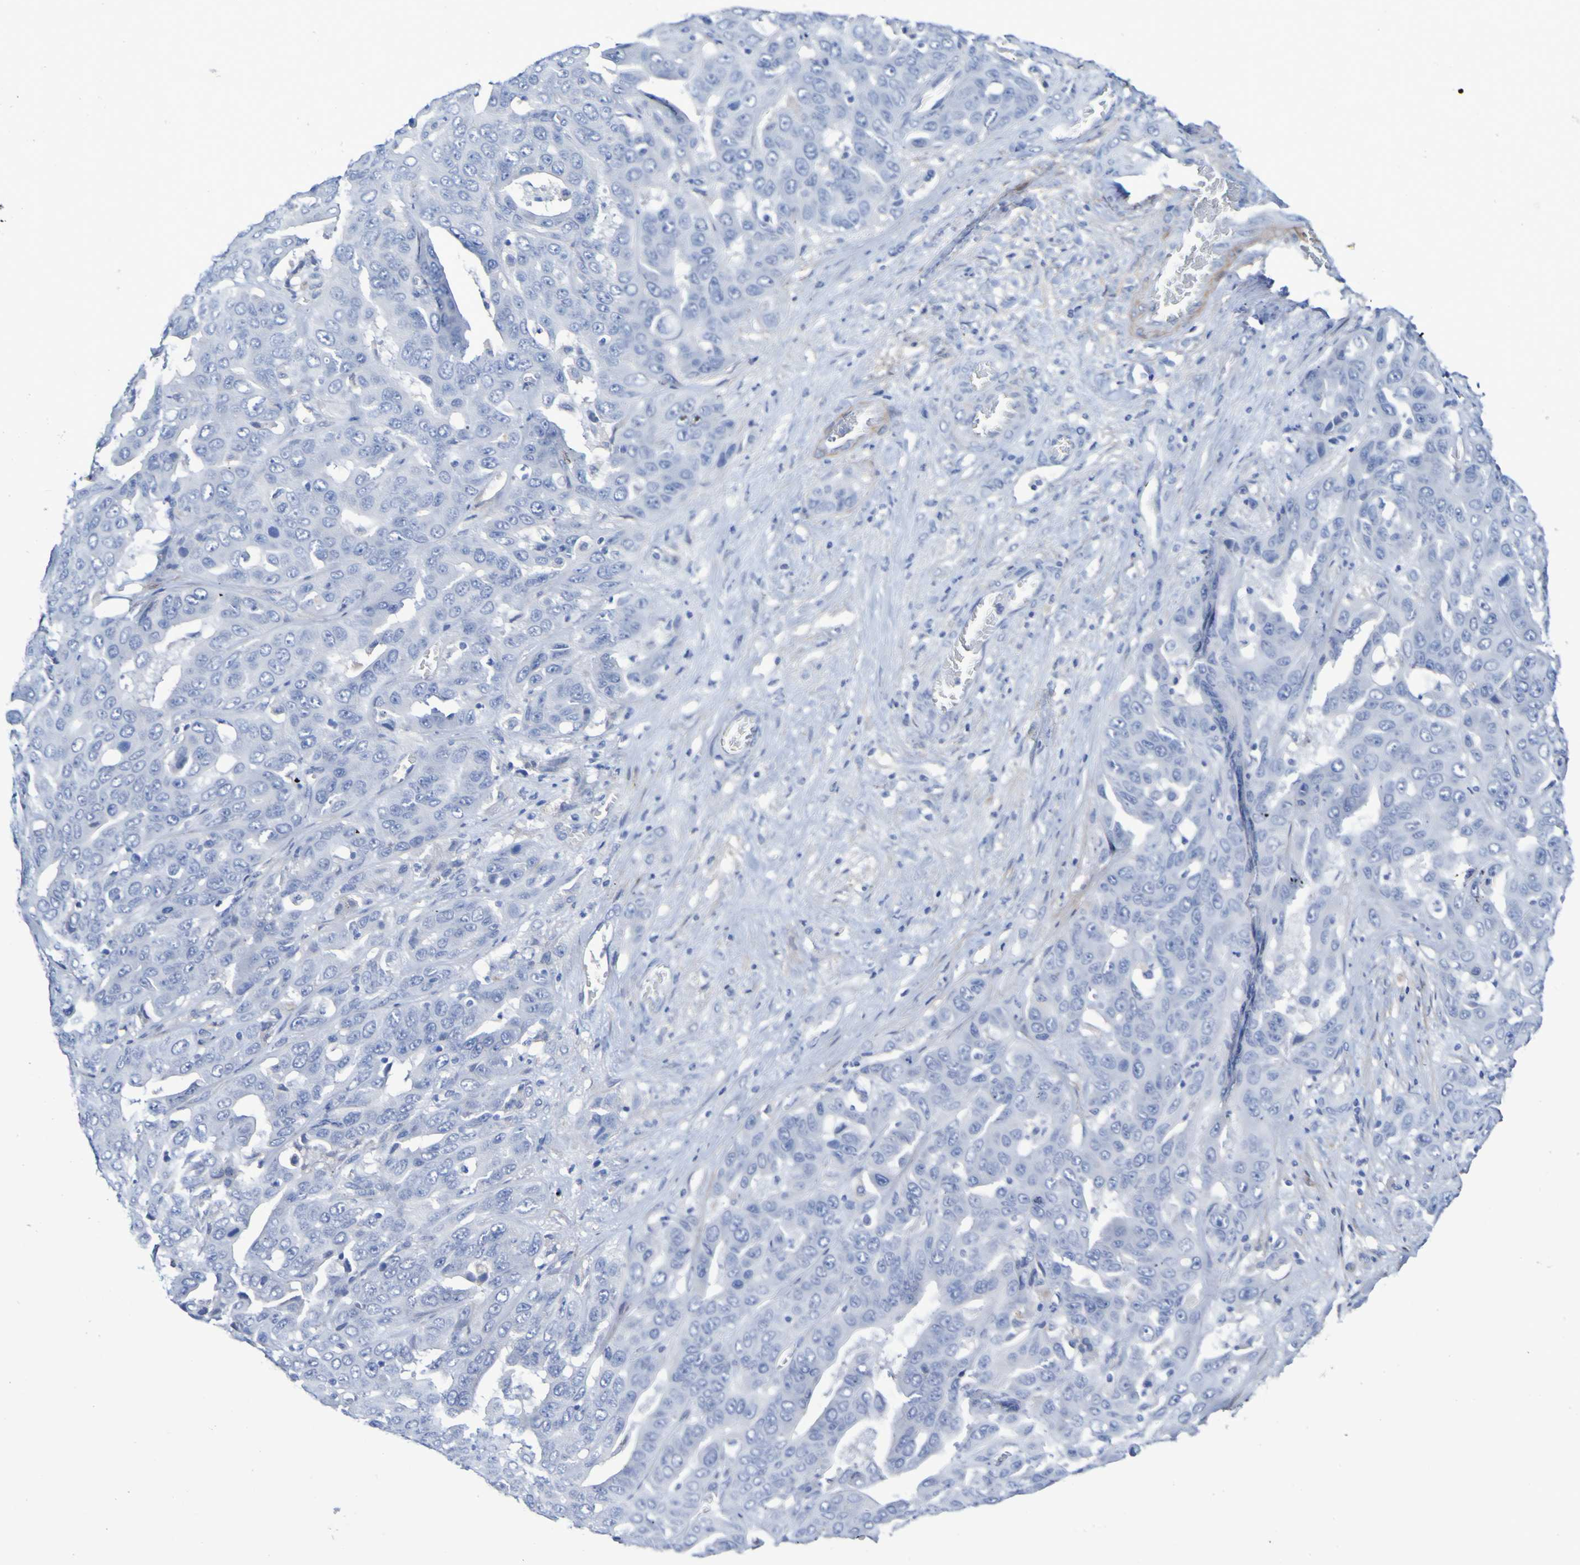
{"staining": {"intensity": "negative", "quantity": "none", "location": "none"}, "tissue": "liver cancer", "cell_type": "Tumor cells", "image_type": "cancer", "snomed": [{"axis": "morphology", "description": "Cholangiocarcinoma"}, {"axis": "topography", "description": "Liver"}], "caption": "Protein analysis of cholangiocarcinoma (liver) displays no significant staining in tumor cells.", "gene": "SGCB", "patient": {"sex": "female", "age": 52}}